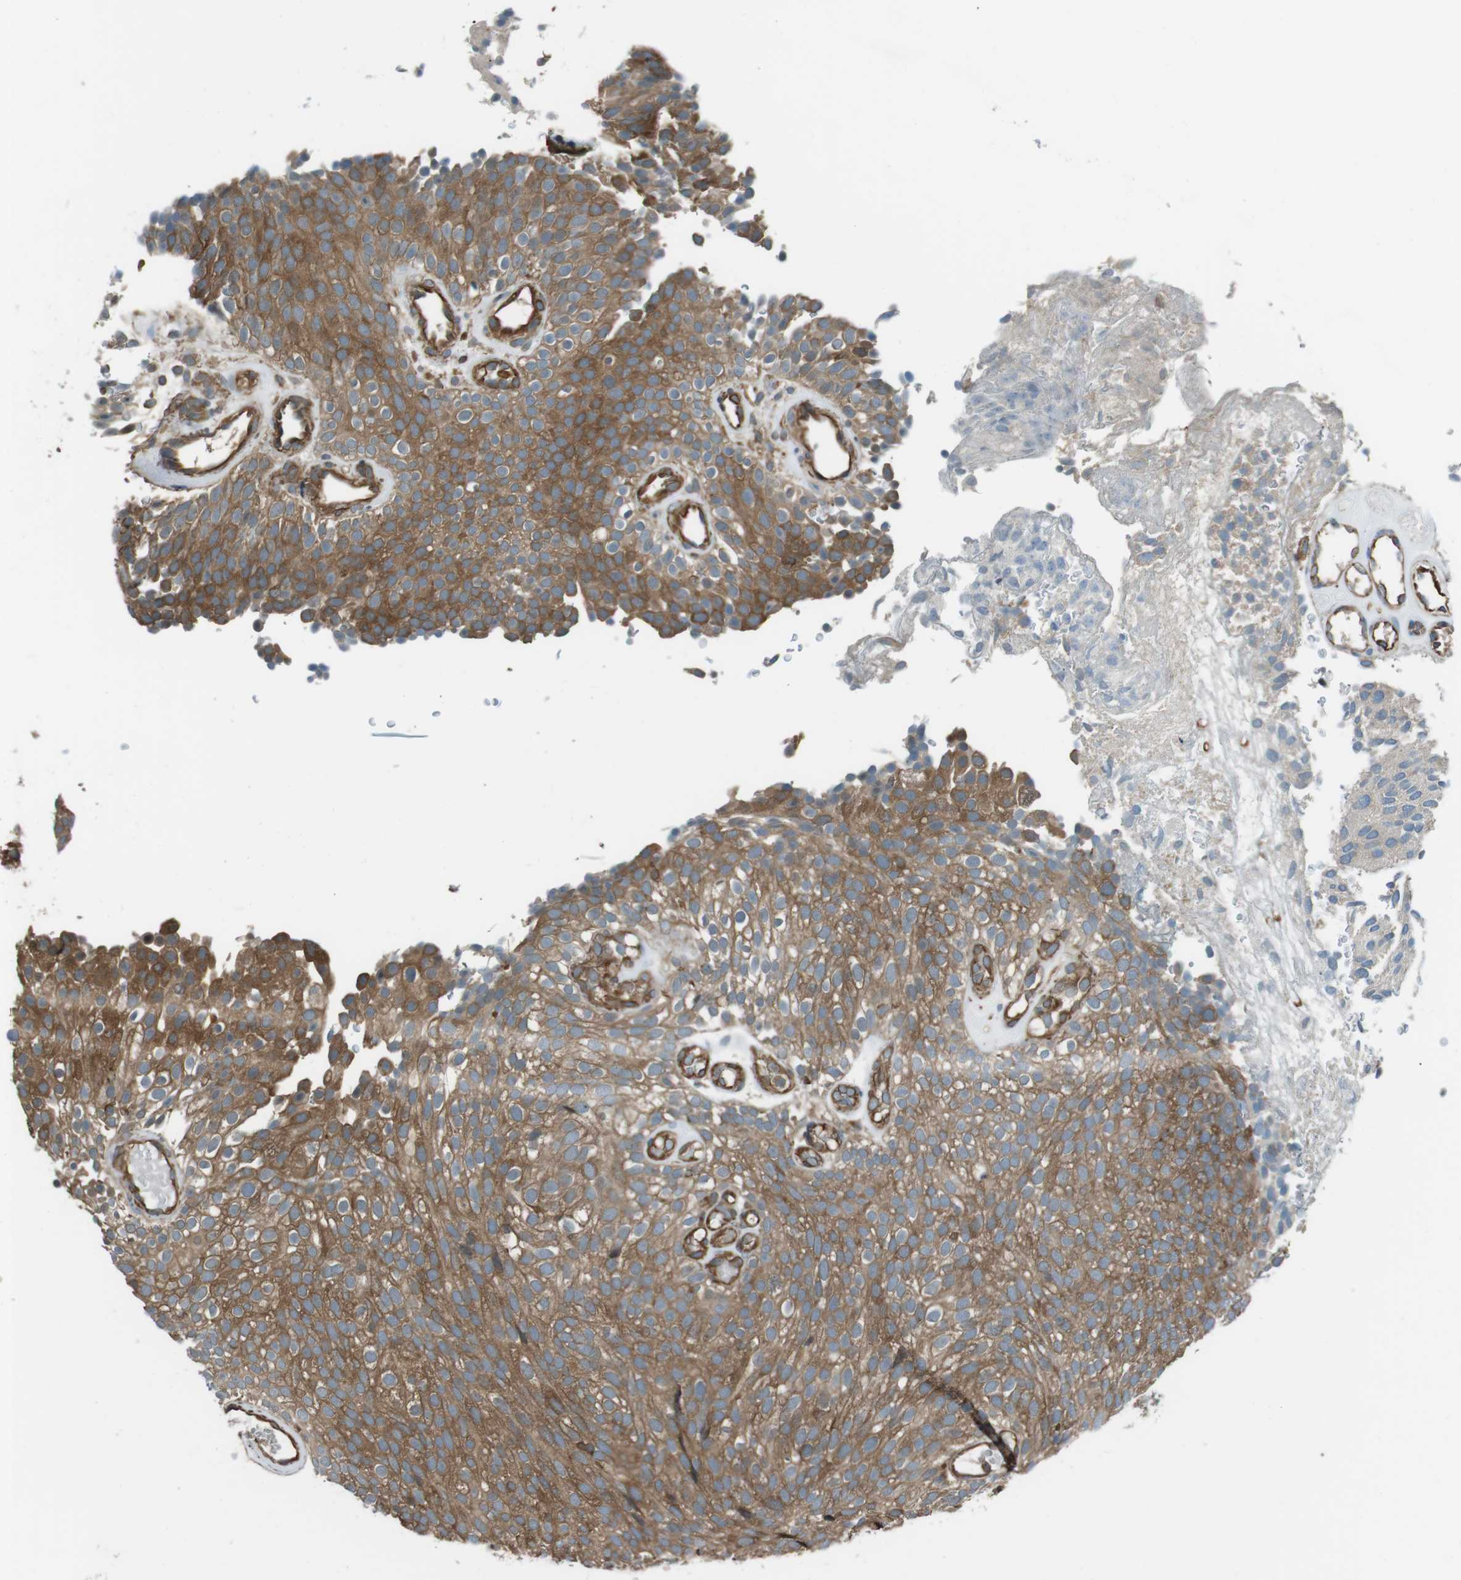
{"staining": {"intensity": "moderate", "quantity": ">75%", "location": "cytoplasmic/membranous"}, "tissue": "urothelial cancer", "cell_type": "Tumor cells", "image_type": "cancer", "snomed": [{"axis": "morphology", "description": "Urothelial carcinoma, Low grade"}, {"axis": "topography", "description": "Urinary bladder"}], "caption": "There is medium levels of moderate cytoplasmic/membranous positivity in tumor cells of low-grade urothelial carcinoma, as demonstrated by immunohistochemical staining (brown color).", "gene": "PA2G4", "patient": {"sex": "male", "age": 78}}